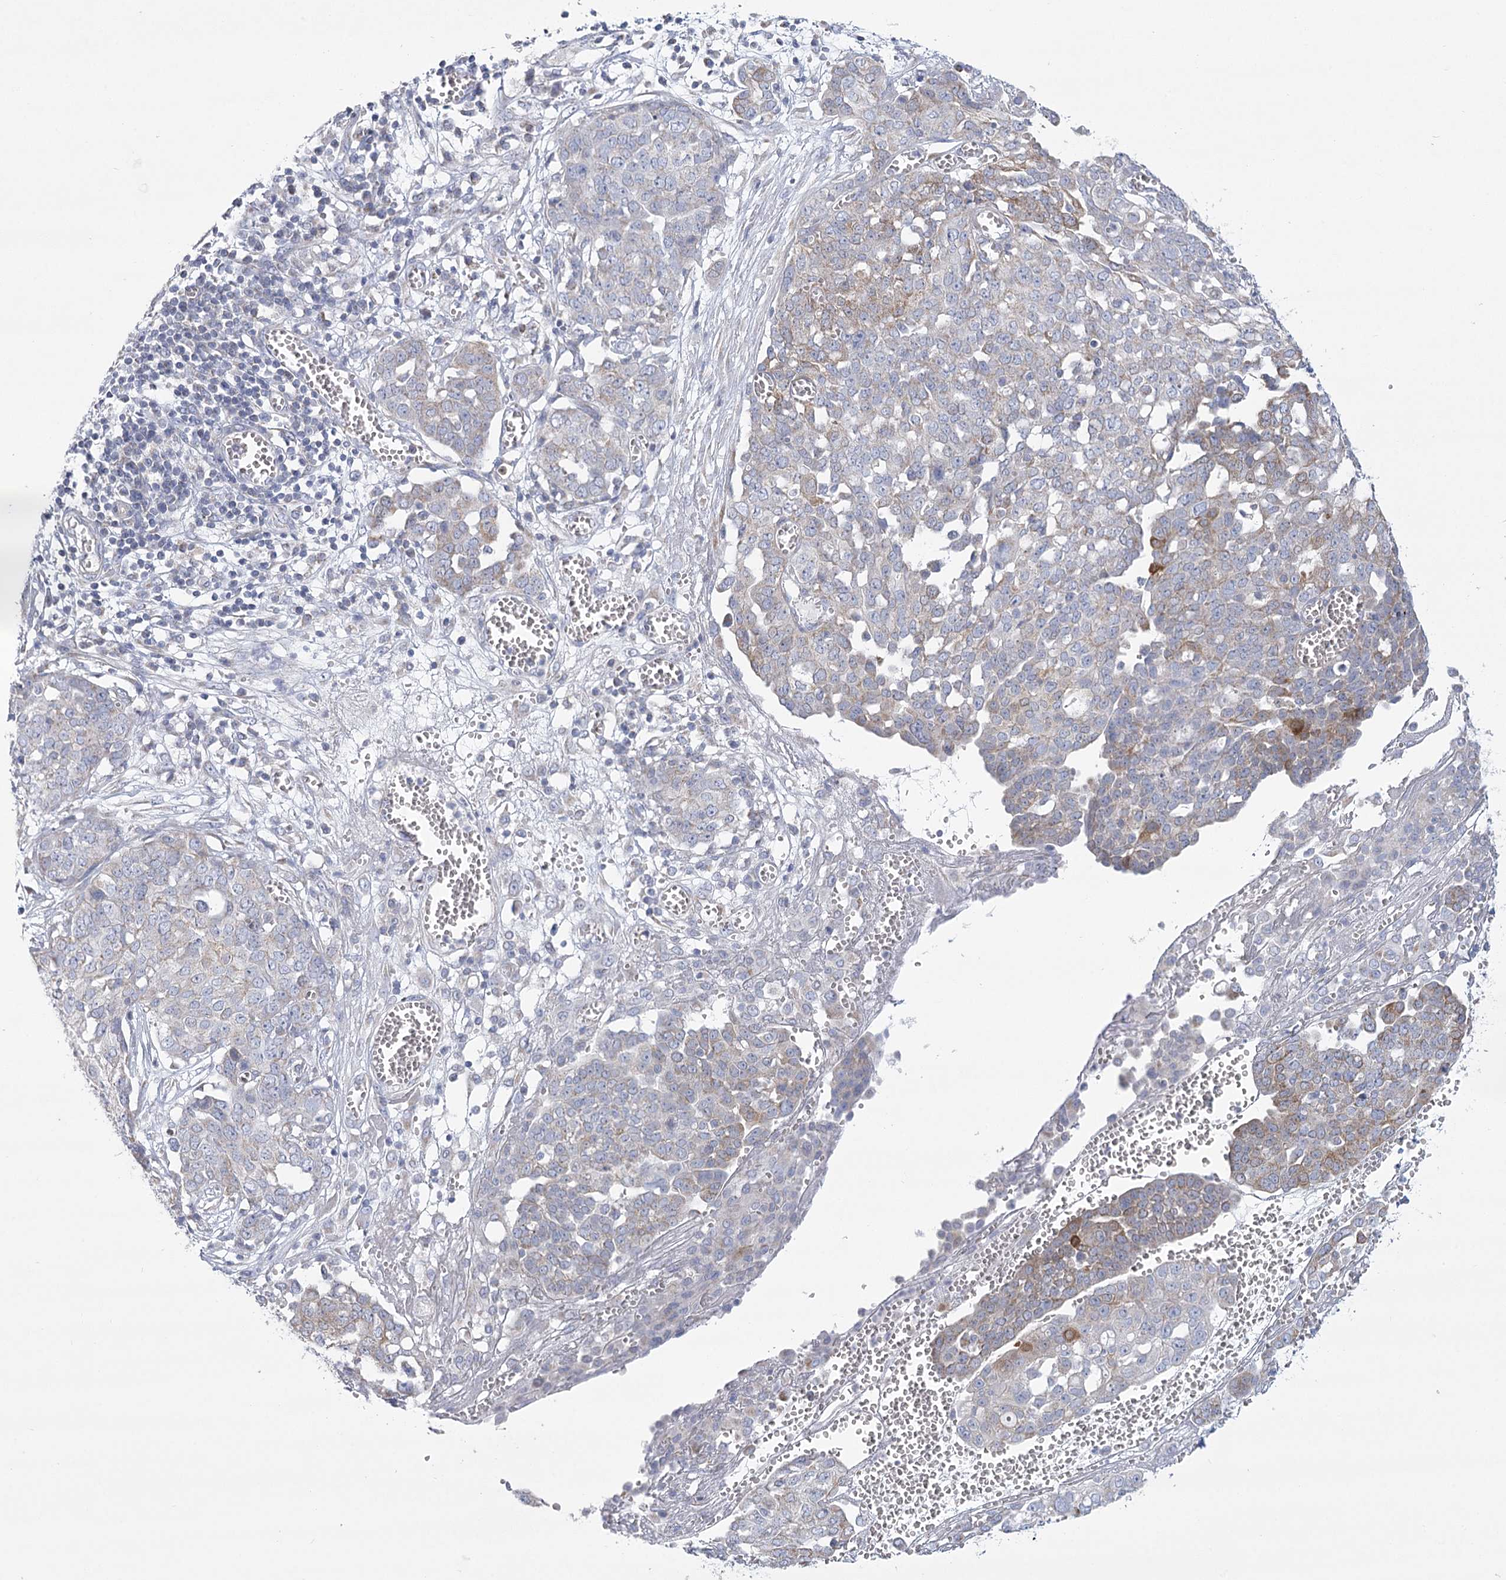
{"staining": {"intensity": "weak", "quantity": "<25%", "location": "cytoplasmic/membranous"}, "tissue": "ovarian cancer", "cell_type": "Tumor cells", "image_type": "cancer", "snomed": [{"axis": "morphology", "description": "Cystadenocarcinoma, serous, NOS"}, {"axis": "topography", "description": "Soft tissue"}, {"axis": "topography", "description": "Ovary"}], "caption": "Tumor cells are negative for brown protein staining in serous cystadenocarcinoma (ovarian). The staining was performed using DAB to visualize the protein expression in brown, while the nuclei were stained in blue with hematoxylin (Magnification: 20x).", "gene": "SNX7", "patient": {"sex": "female", "age": 57}}